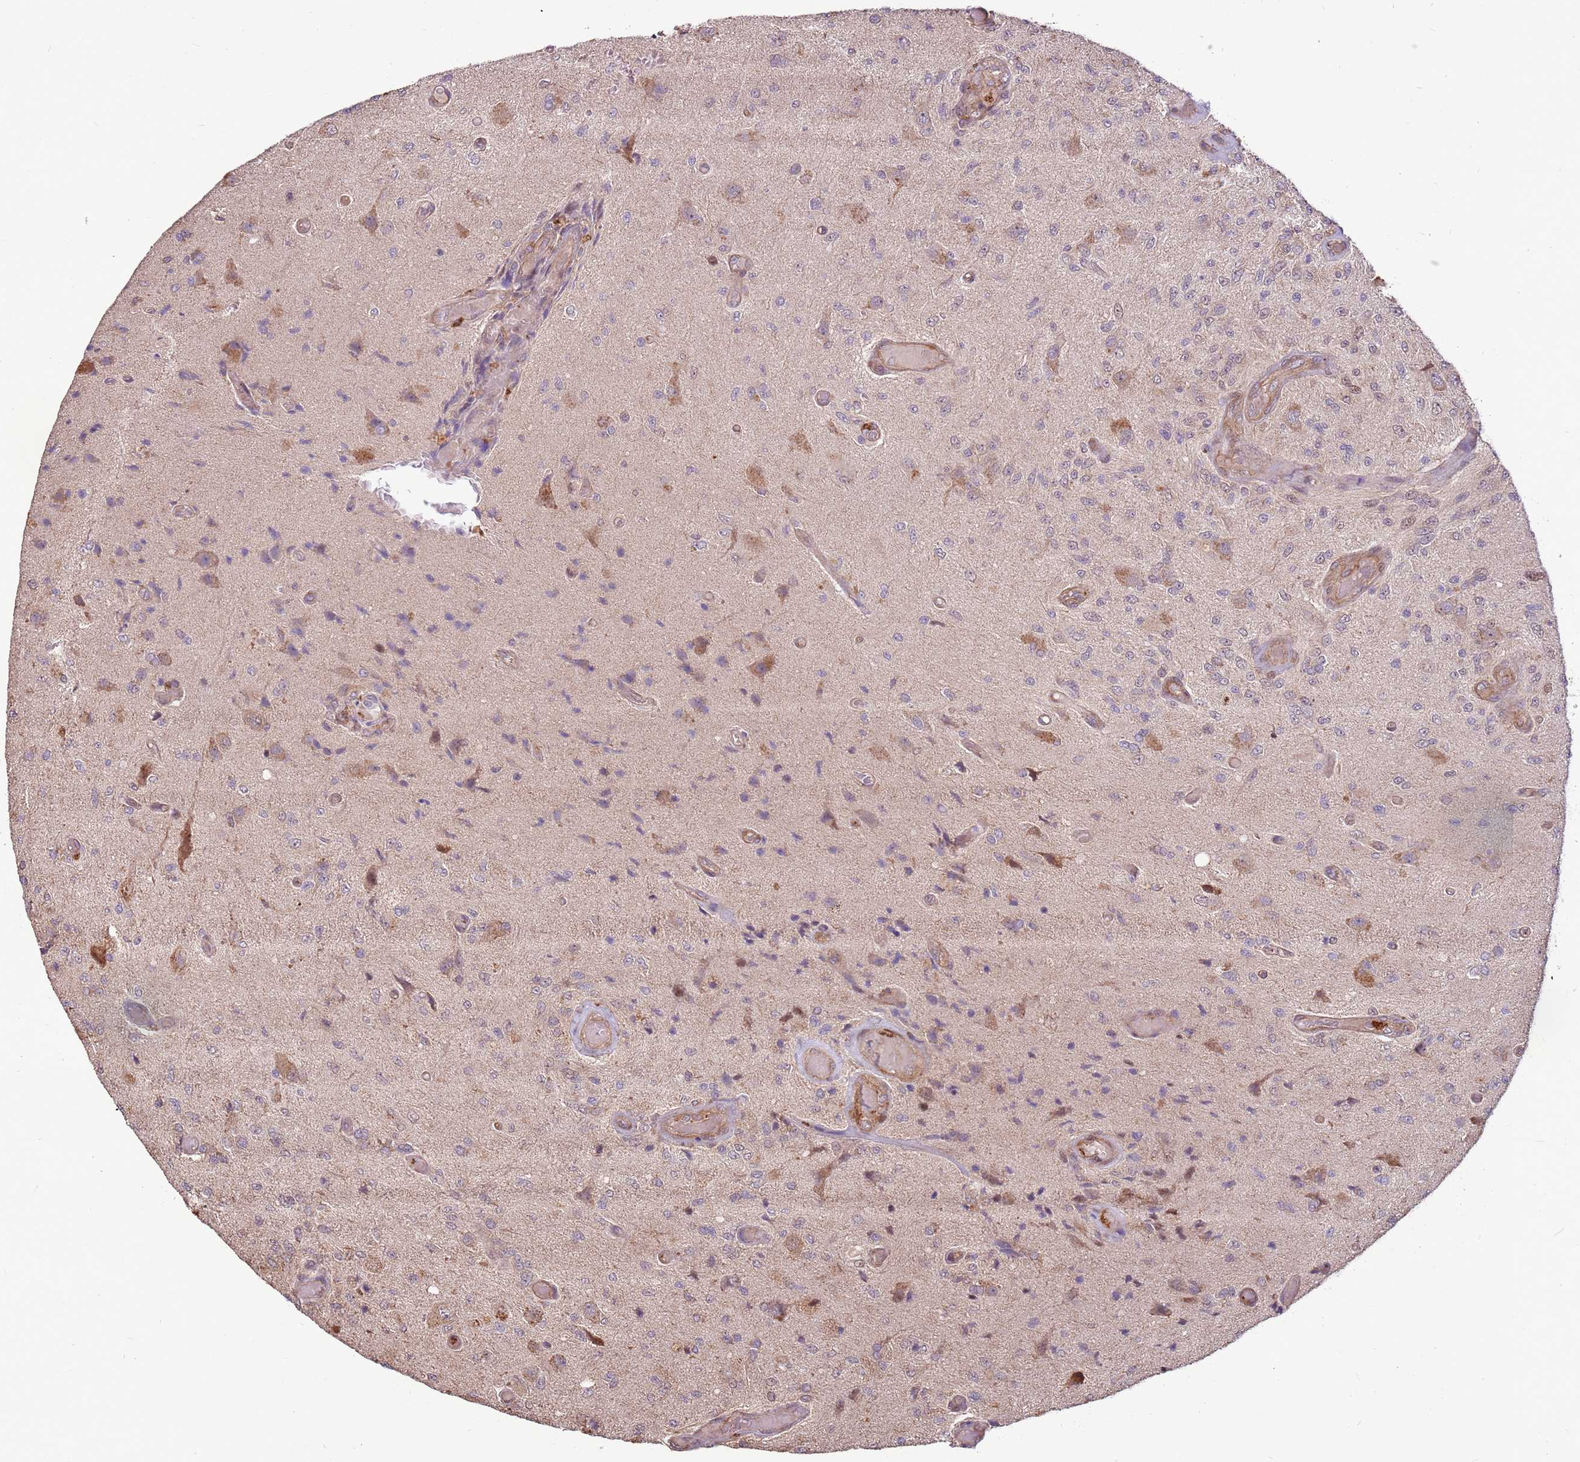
{"staining": {"intensity": "weak", "quantity": "<25%", "location": "nuclear"}, "tissue": "glioma", "cell_type": "Tumor cells", "image_type": "cancer", "snomed": [{"axis": "morphology", "description": "Normal tissue, NOS"}, {"axis": "morphology", "description": "Glioma, malignant, High grade"}, {"axis": "topography", "description": "Cerebral cortex"}], "caption": "IHC of human malignant glioma (high-grade) demonstrates no staining in tumor cells. (DAB immunohistochemistry with hematoxylin counter stain).", "gene": "CCDC112", "patient": {"sex": "male", "age": 77}}